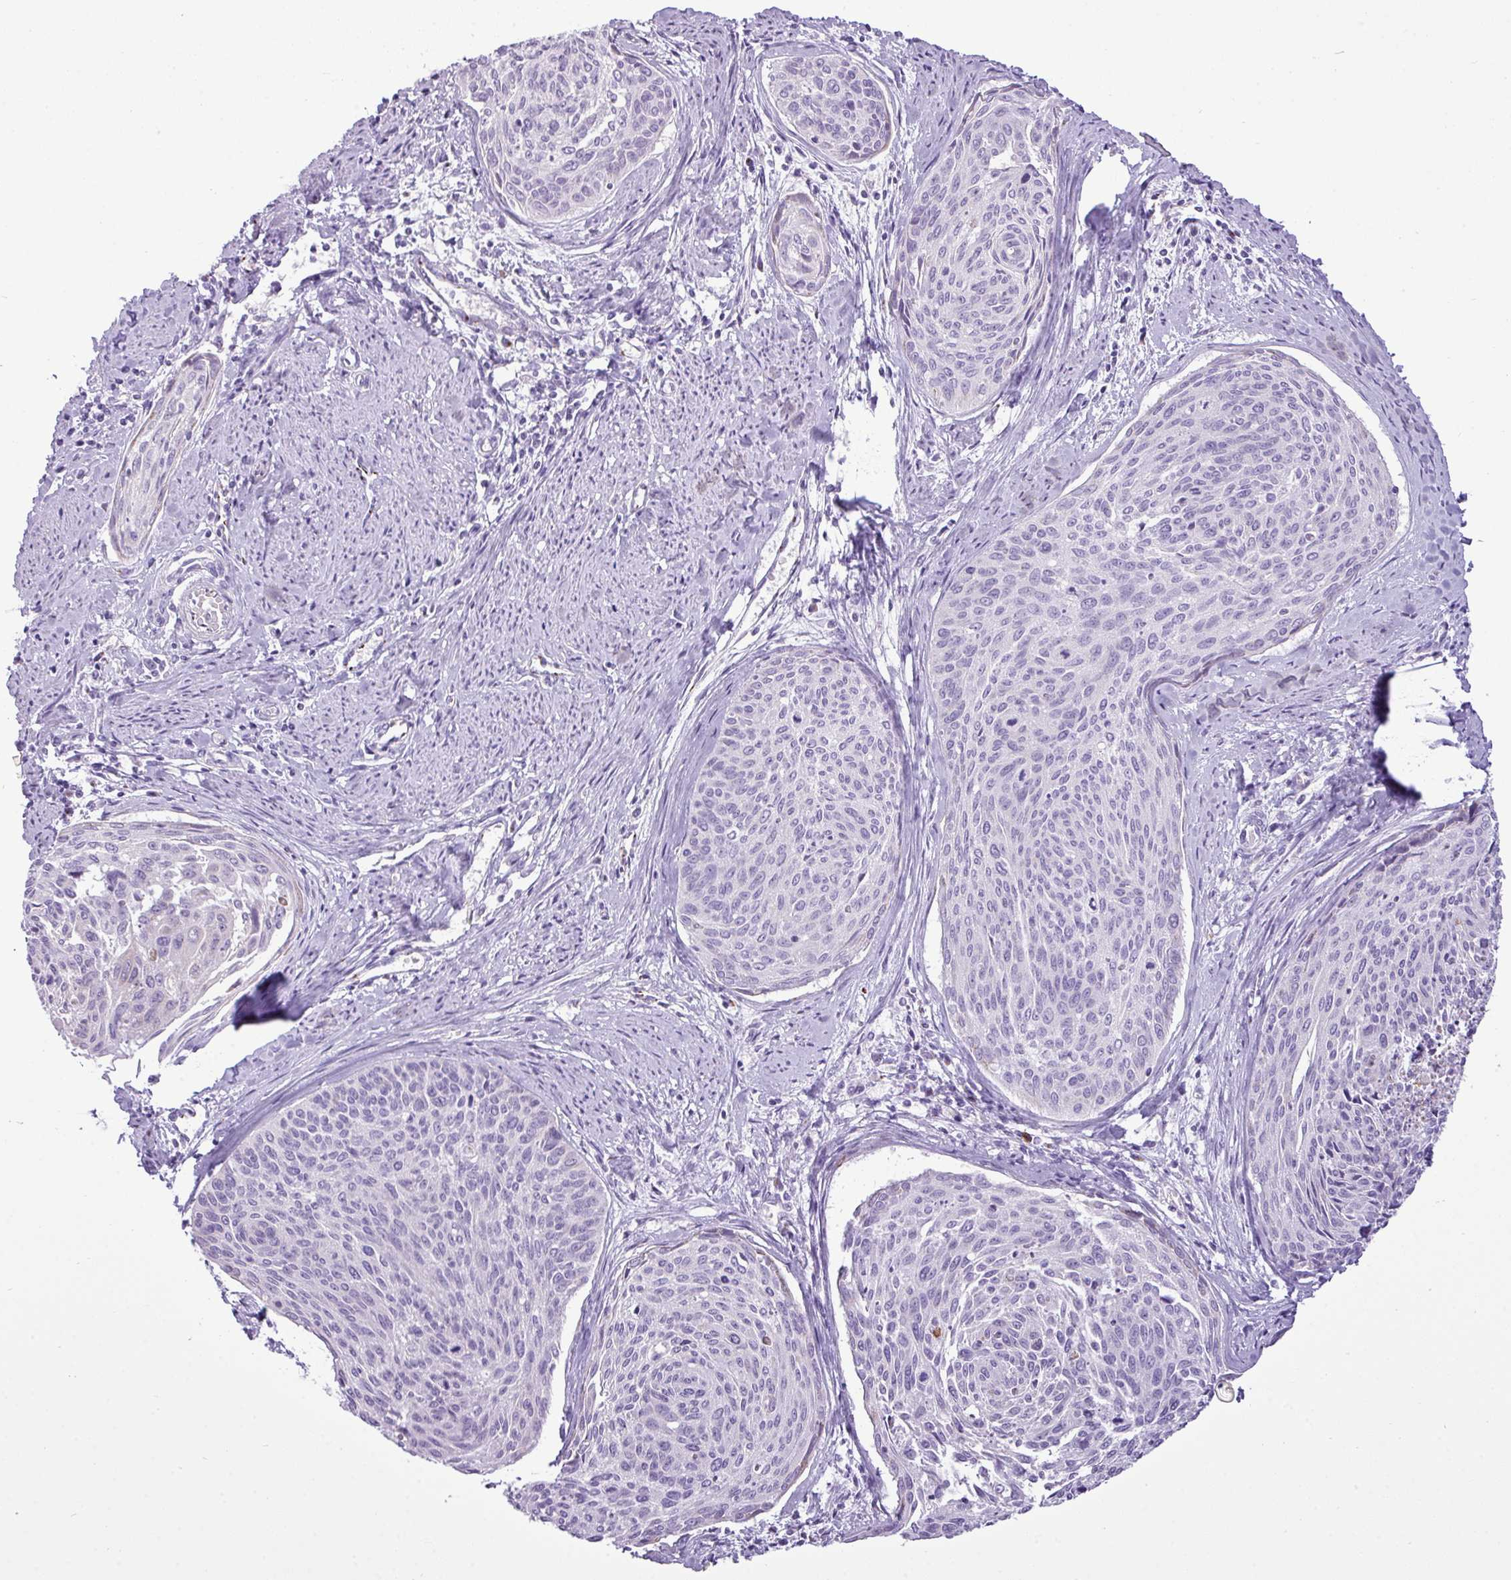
{"staining": {"intensity": "negative", "quantity": "none", "location": "none"}, "tissue": "cervical cancer", "cell_type": "Tumor cells", "image_type": "cancer", "snomed": [{"axis": "morphology", "description": "Squamous cell carcinoma, NOS"}, {"axis": "topography", "description": "Cervix"}], "caption": "Human cervical cancer (squamous cell carcinoma) stained for a protein using immunohistochemistry displays no staining in tumor cells.", "gene": "FAM43A", "patient": {"sex": "female", "age": 55}}